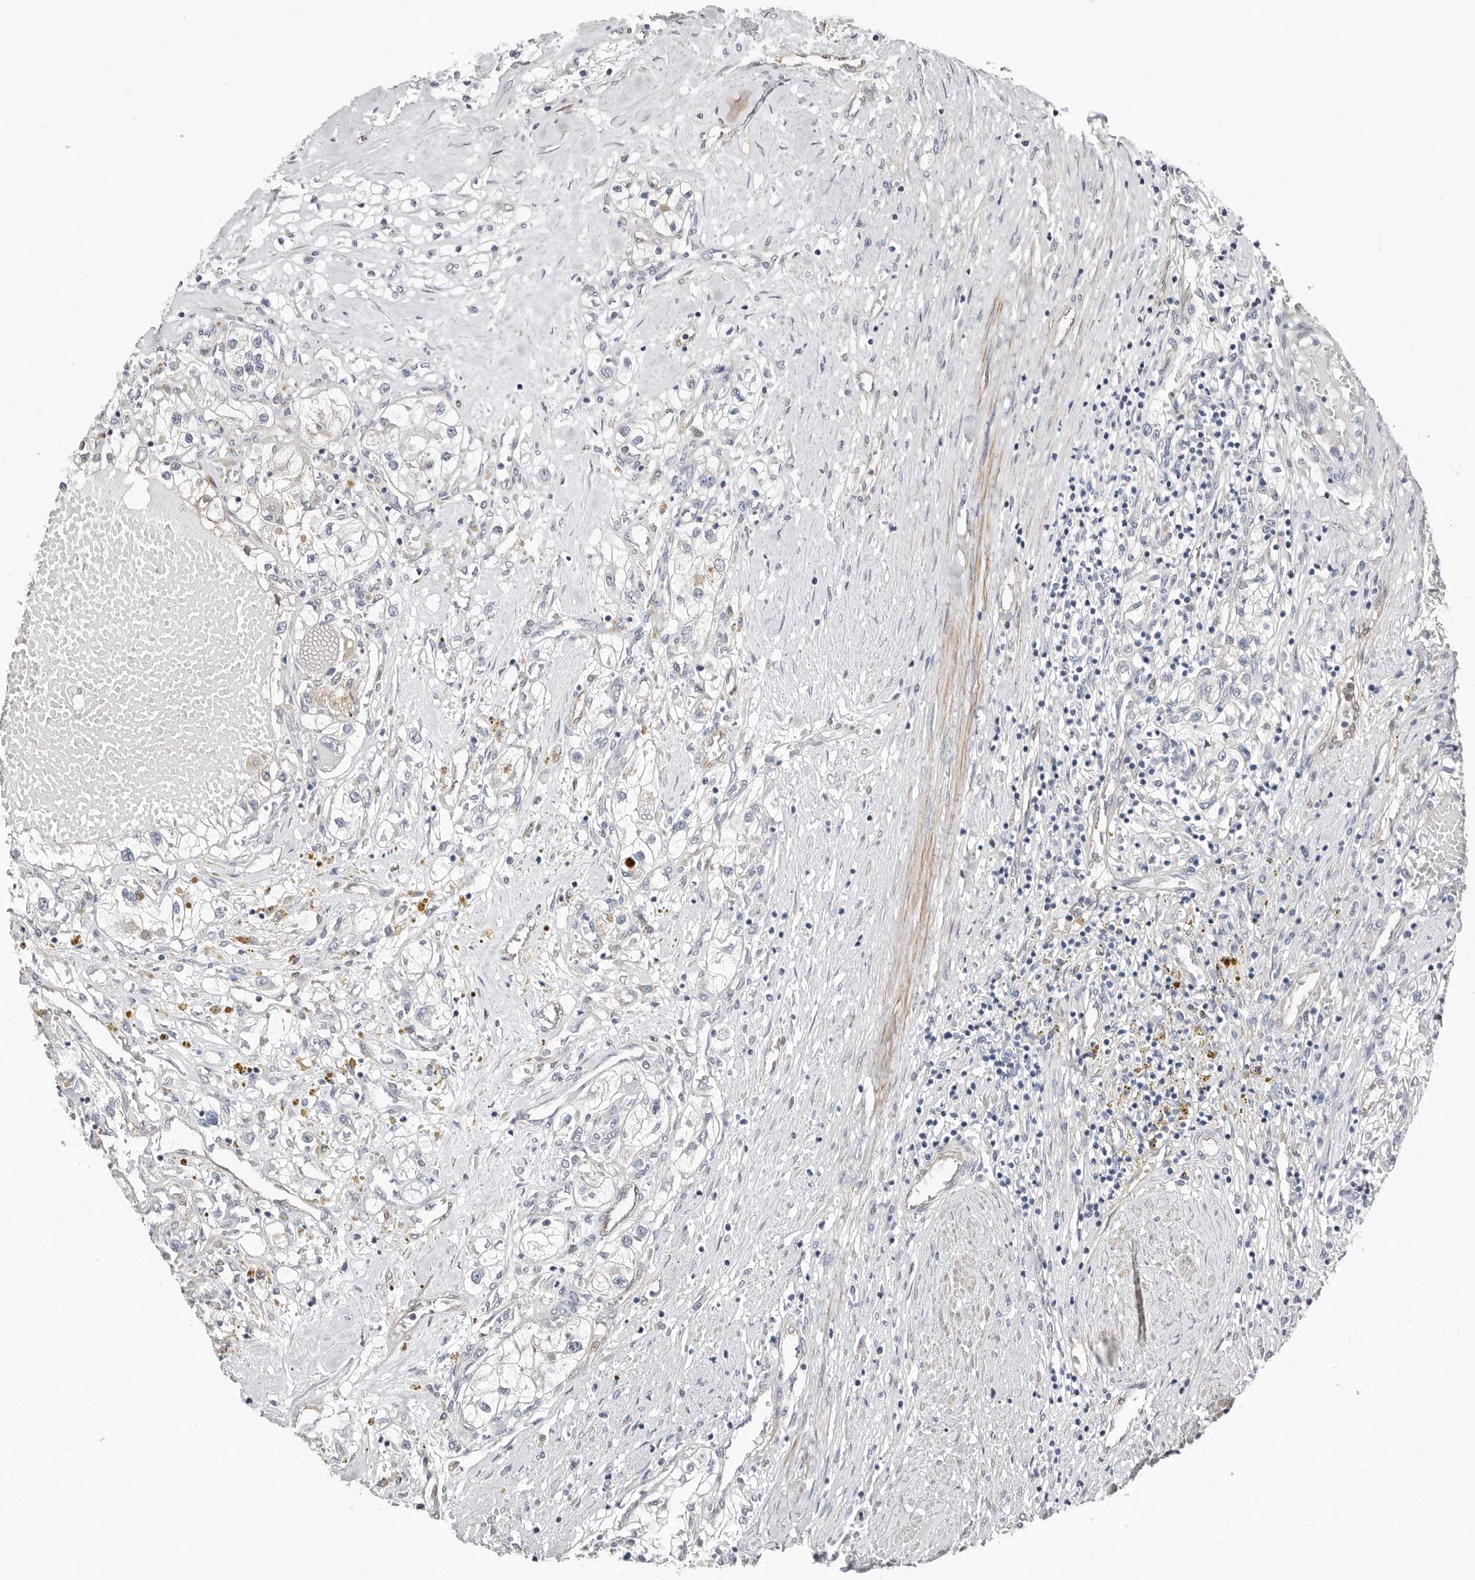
{"staining": {"intensity": "negative", "quantity": "none", "location": "none"}, "tissue": "renal cancer", "cell_type": "Tumor cells", "image_type": "cancer", "snomed": [{"axis": "morphology", "description": "Normal tissue, NOS"}, {"axis": "morphology", "description": "Adenocarcinoma, NOS"}, {"axis": "topography", "description": "Kidney"}], "caption": "The IHC micrograph has no significant staining in tumor cells of renal cancer (adenocarcinoma) tissue.", "gene": "ASRGL1", "patient": {"sex": "male", "age": 68}}